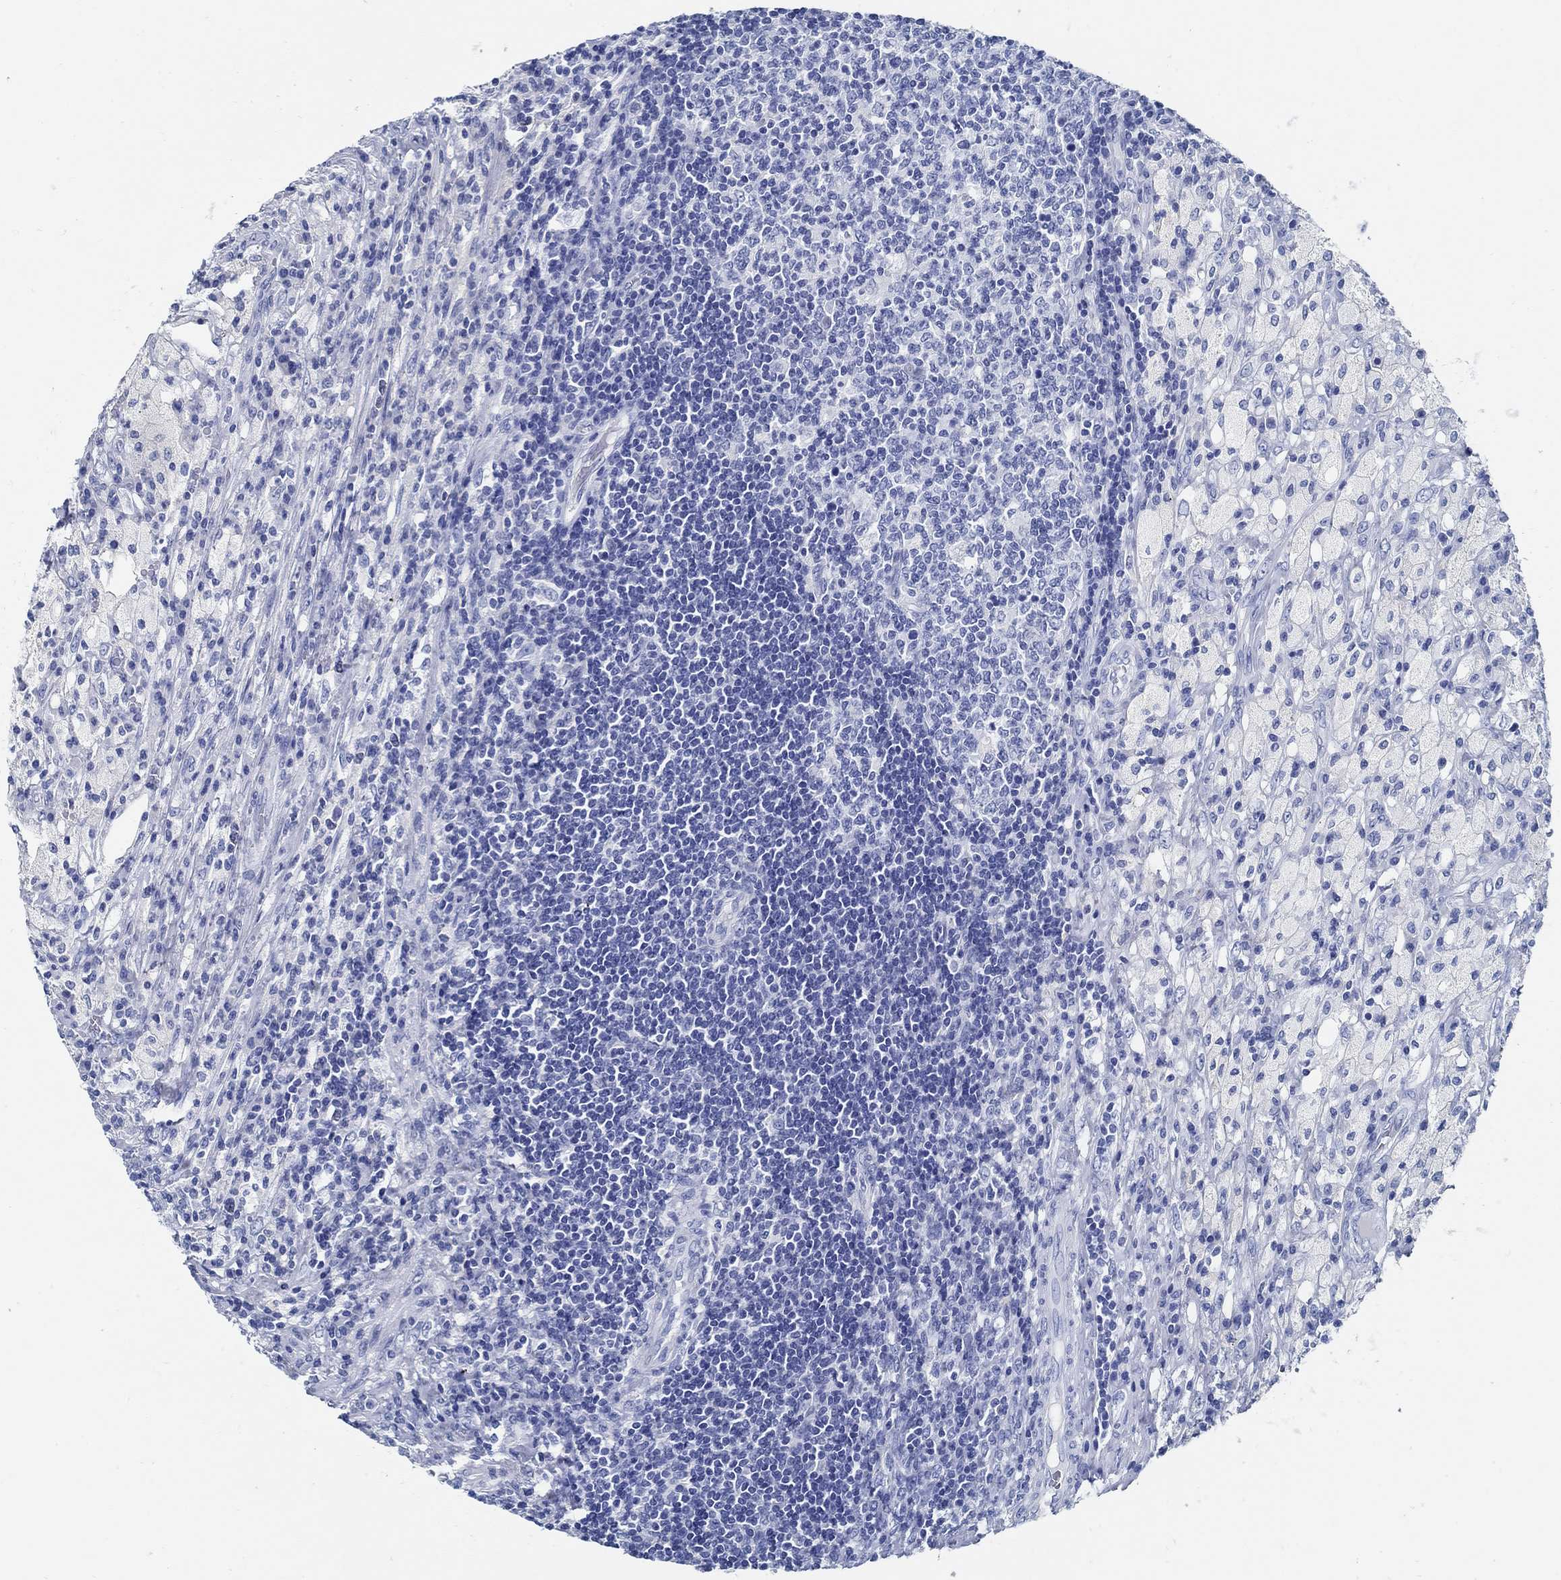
{"staining": {"intensity": "negative", "quantity": "none", "location": "none"}, "tissue": "testis cancer", "cell_type": "Tumor cells", "image_type": "cancer", "snomed": [{"axis": "morphology", "description": "Necrosis, NOS"}, {"axis": "morphology", "description": "Carcinoma, Embryonal, NOS"}, {"axis": "topography", "description": "Testis"}], "caption": "Tumor cells are negative for brown protein staining in testis embryonal carcinoma.", "gene": "SLC45A1", "patient": {"sex": "male", "age": 19}}